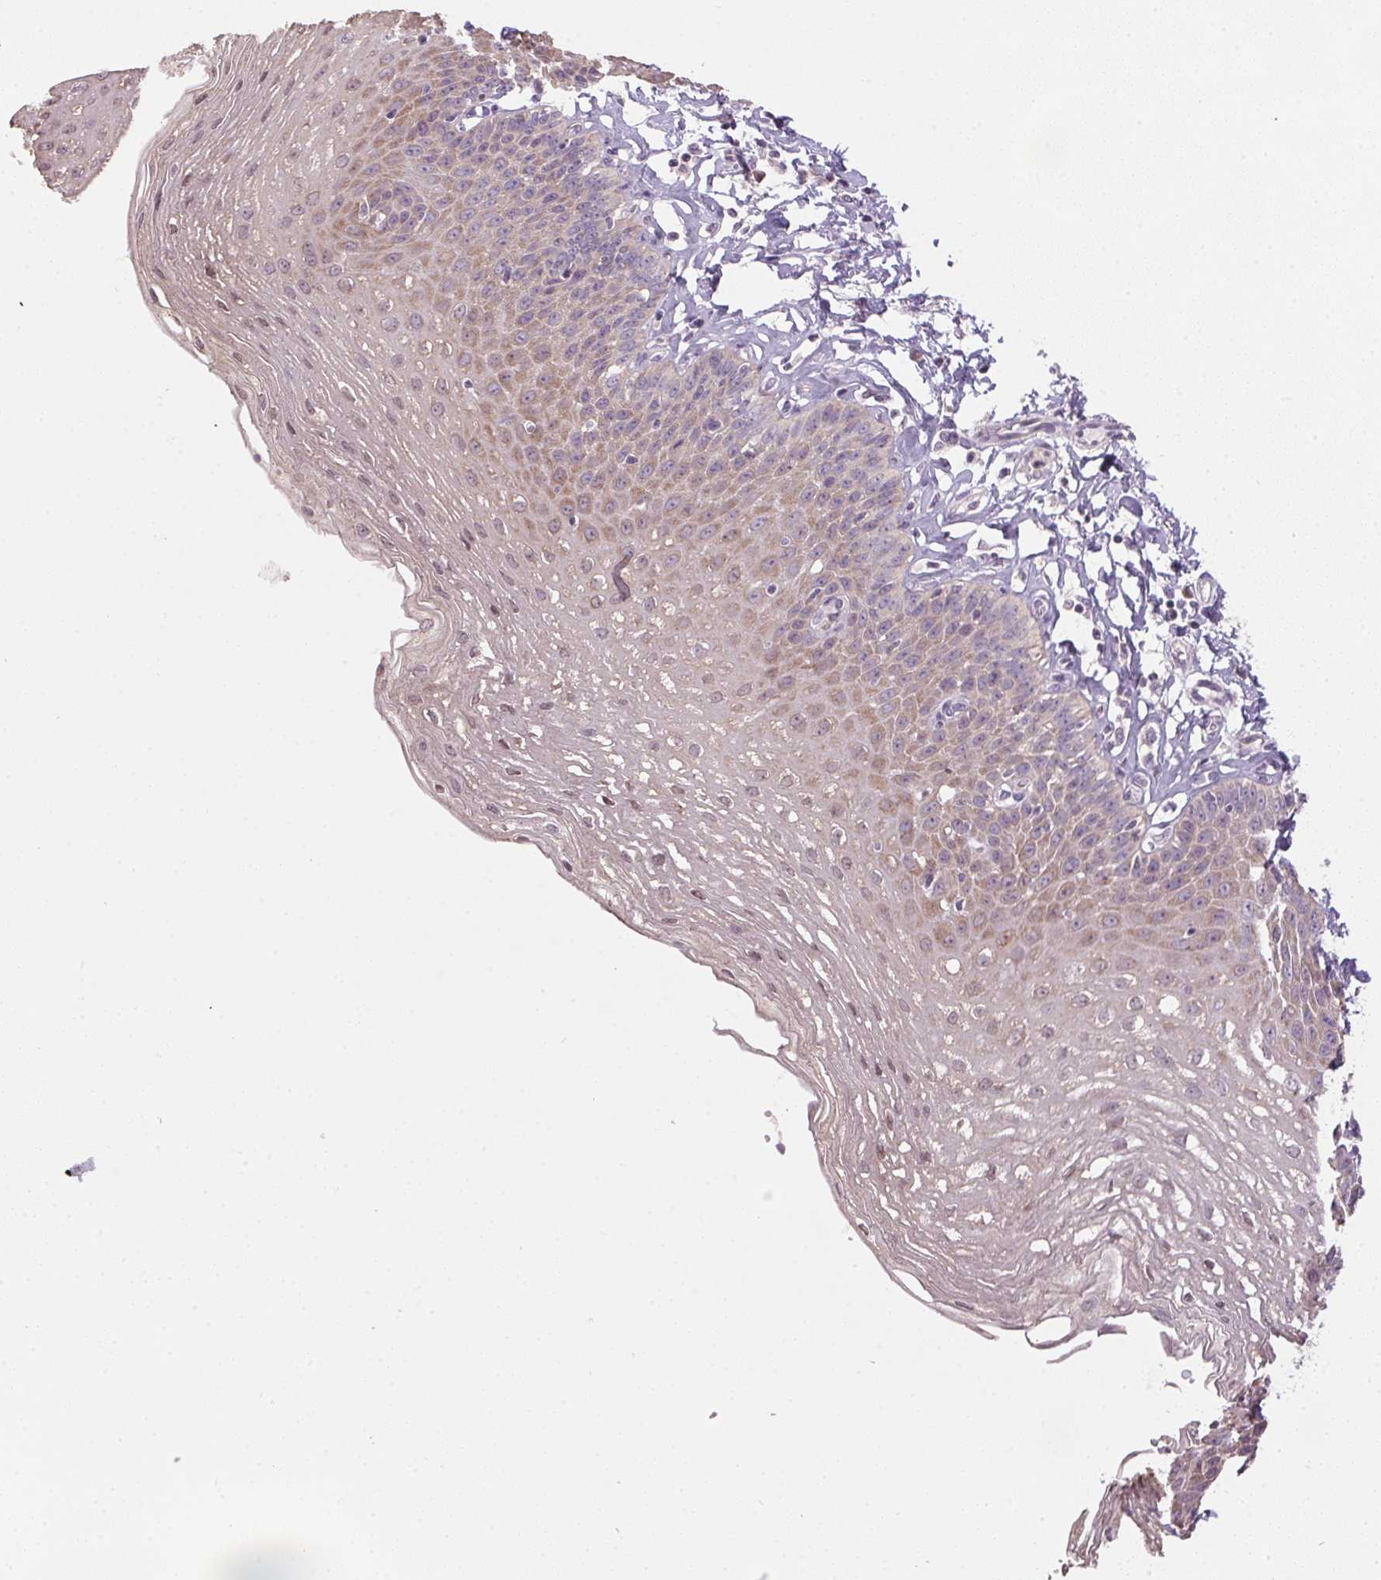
{"staining": {"intensity": "weak", "quantity": "25%-75%", "location": "cytoplasmic/membranous"}, "tissue": "esophagus", "cell_type": "Squamous epithelial cells", "image_type": "normal", "snomed": [{"axis": "morphology", "description": "Normal tissue, NOS"}, {"axis": "topography", "description": "Esophagus"}], "caption": "The immunohistochemical stain highlights weak cytoplasmic/membranous positivity in squamous epithelial cells of unremarkable esophagus.", "gene": "SPACA9", "patient": {"sex": "female", "age": 81}}